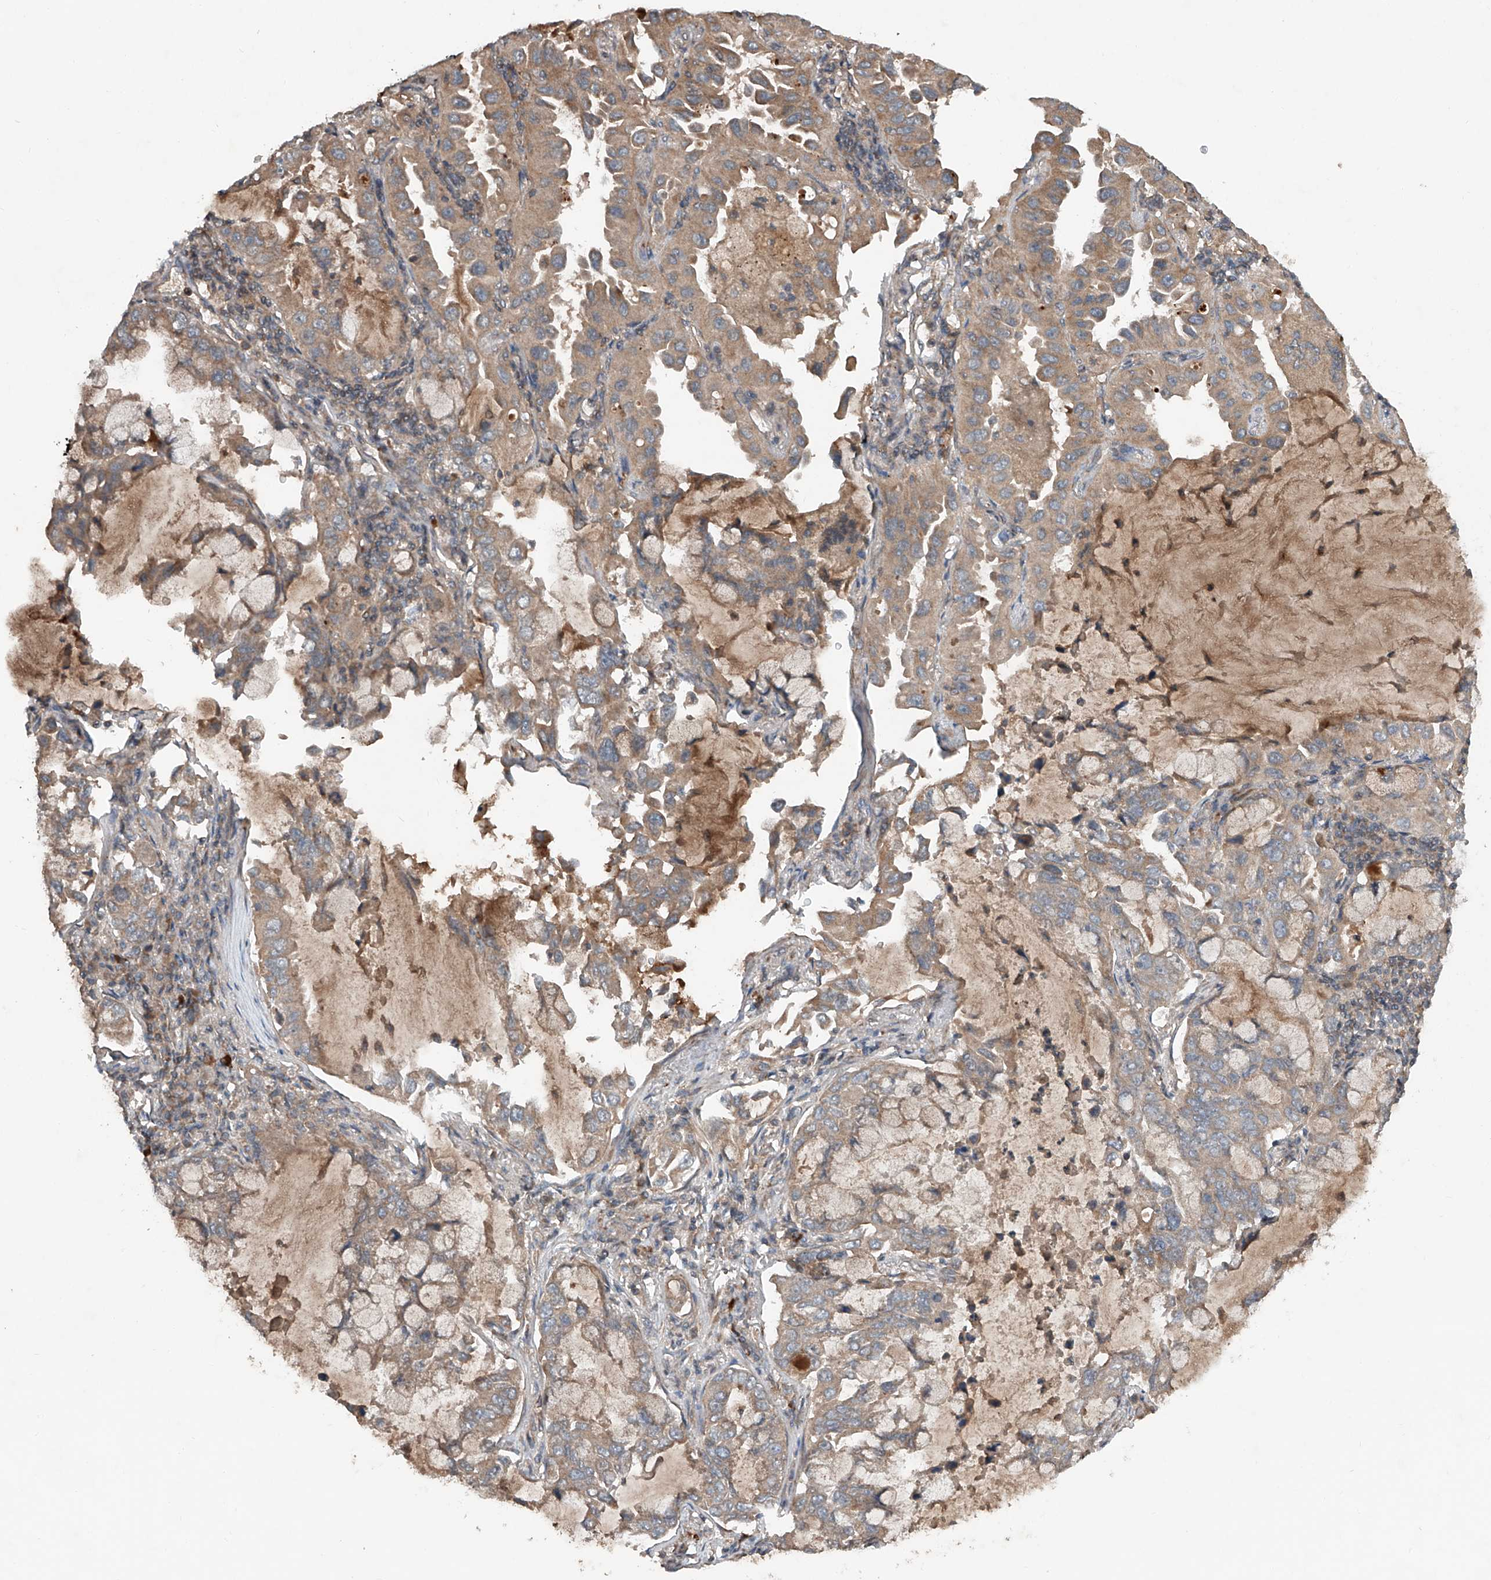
{"staining": {"intensity": "weak", "quantity": ">75%", "location": "cytoplasmic/membranous"}, "tissue": "lung cancer", "cell_type": "Tumor cells", "image_type": "cancer", "snomed": [{"axis": "morphology", "description": "Adenocarcinoma, NOS"}, {"axis": "topography", "description": "Lung"}], "caption": "Brown immunohistochemical staining in lung adenocarcinoma reveals weak cytoplasmic/membranous staining in approximately >75% of tumor cells.", "gene": "ADAM23", "patient": {"sex": "male", "age": 64}}